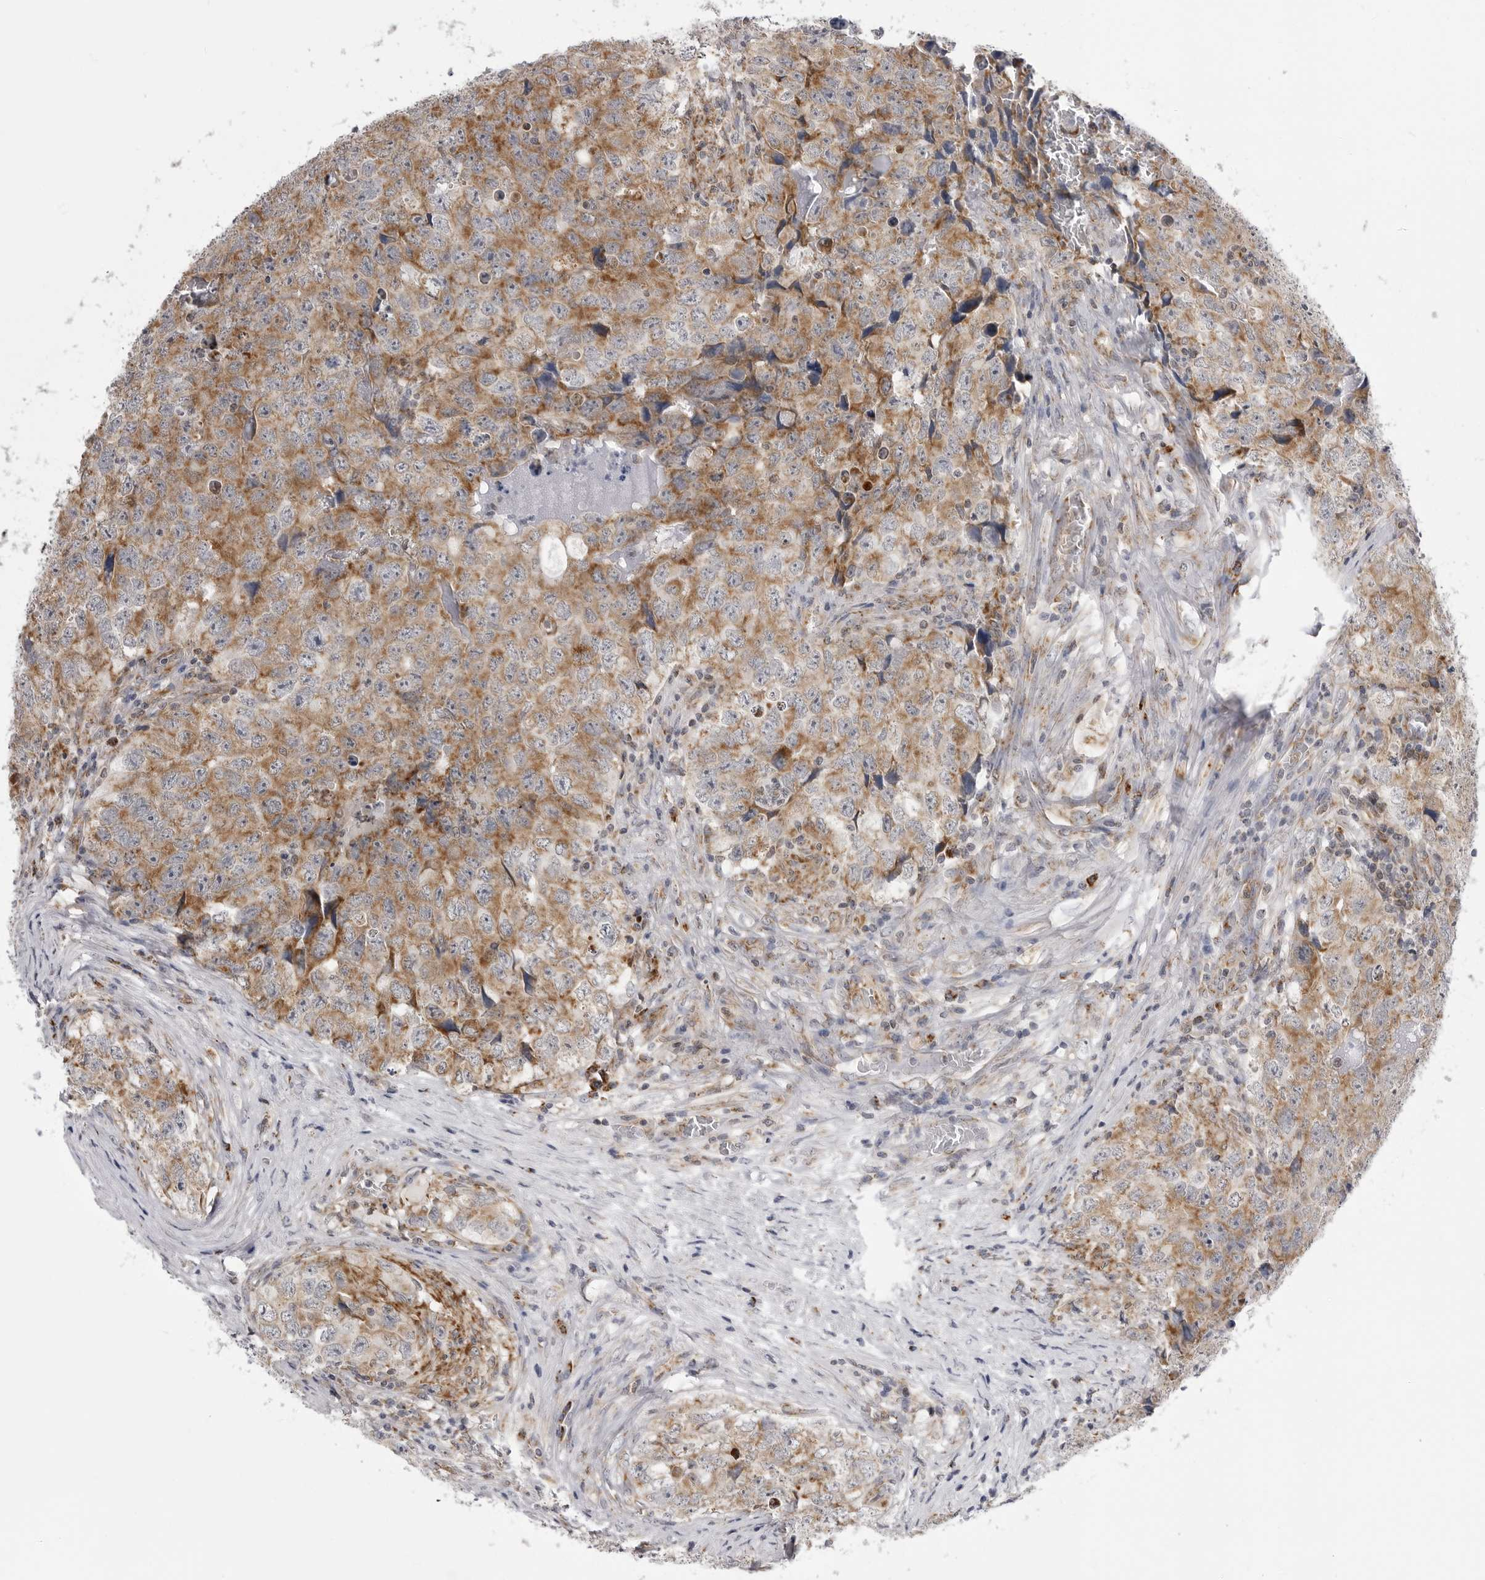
{"staining": {"intensity": "moderate", "quantity": ">75%", "location": "cytoplasmic/membranous"}, "tissue": "testis cancer", "cell_type": "Tumor cells", "image_type": "cancer", "snomed": [{"axis": "morphology", "description": "Seminoma, NOS"}, {"axis": "morphology", "description": "Carcinoma, Embryonal, NOS"}, {"axis": "topography", "description": "Testis"}], "caption": "Approximately >75% of tumor cells in human testis embryonal carcinoma reveal moderate cytoplasmic/membranous protein expression as visualized by brown immunohistochemical staining.", "gene": "FH", "patient": {"sex": "male", "age": 43}}